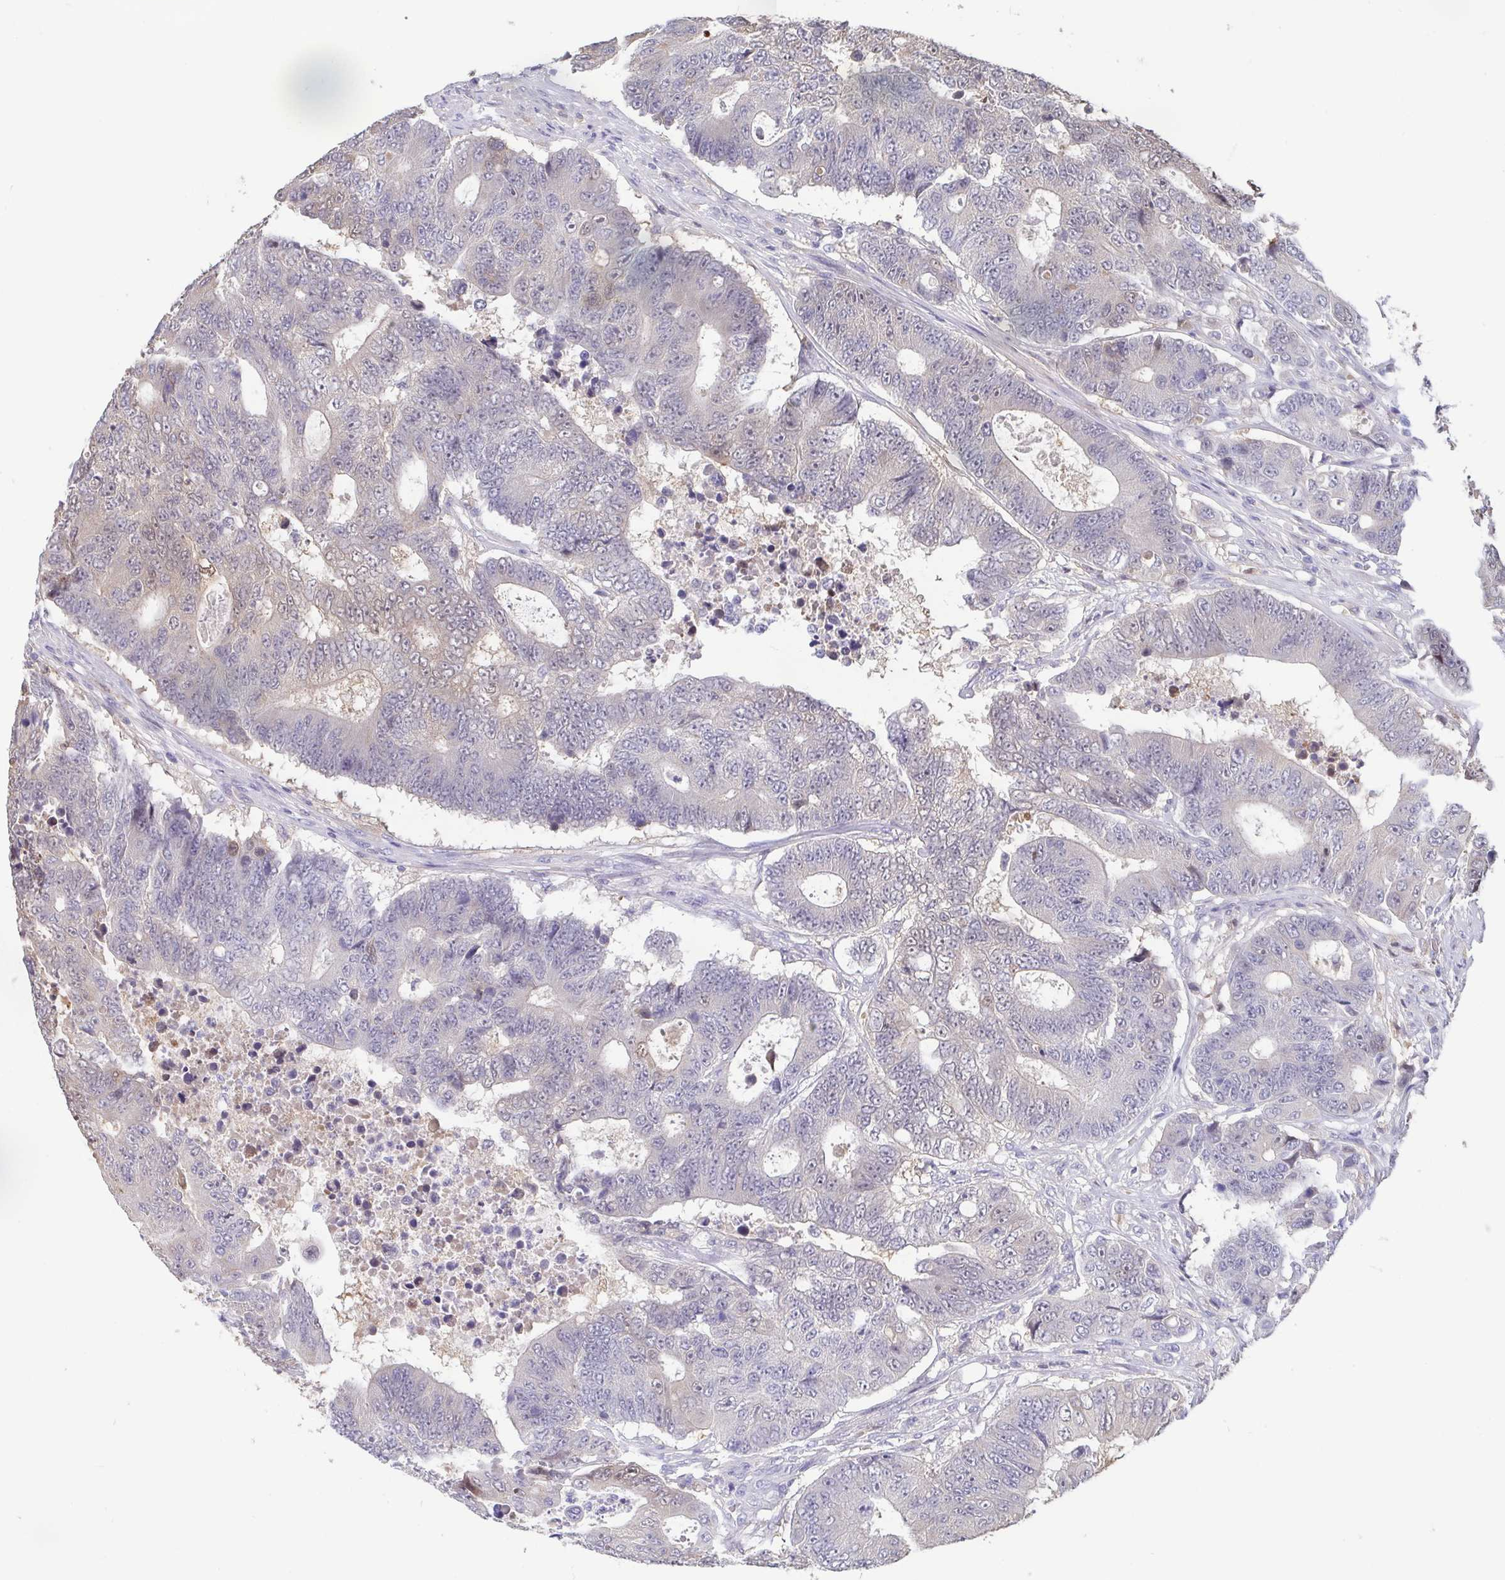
{"staining": {"intensity": "negative", "quantity": "none", "location": "none"}, "tissue": "colorectal cancer", "cell_type": "Tumor cells", "image_type": "cancer", "snomed": [{"axis": "morphology", "description": "Adenocarcinoma, NOS"}, {"axis": "topography", "description": "Colon"}], "caption": "IHC micrograph of neoplastic tissue: adenocarcinoma (colorectal) stained with DAB (3,3'-diaminobenzidine) shows no significant protein positivity in tumor cells. (Immunohistochemistry, brightfield microscopy, high magnification).", "gene": "IDH1", "patient": {"sex": "female", "age": 48}}